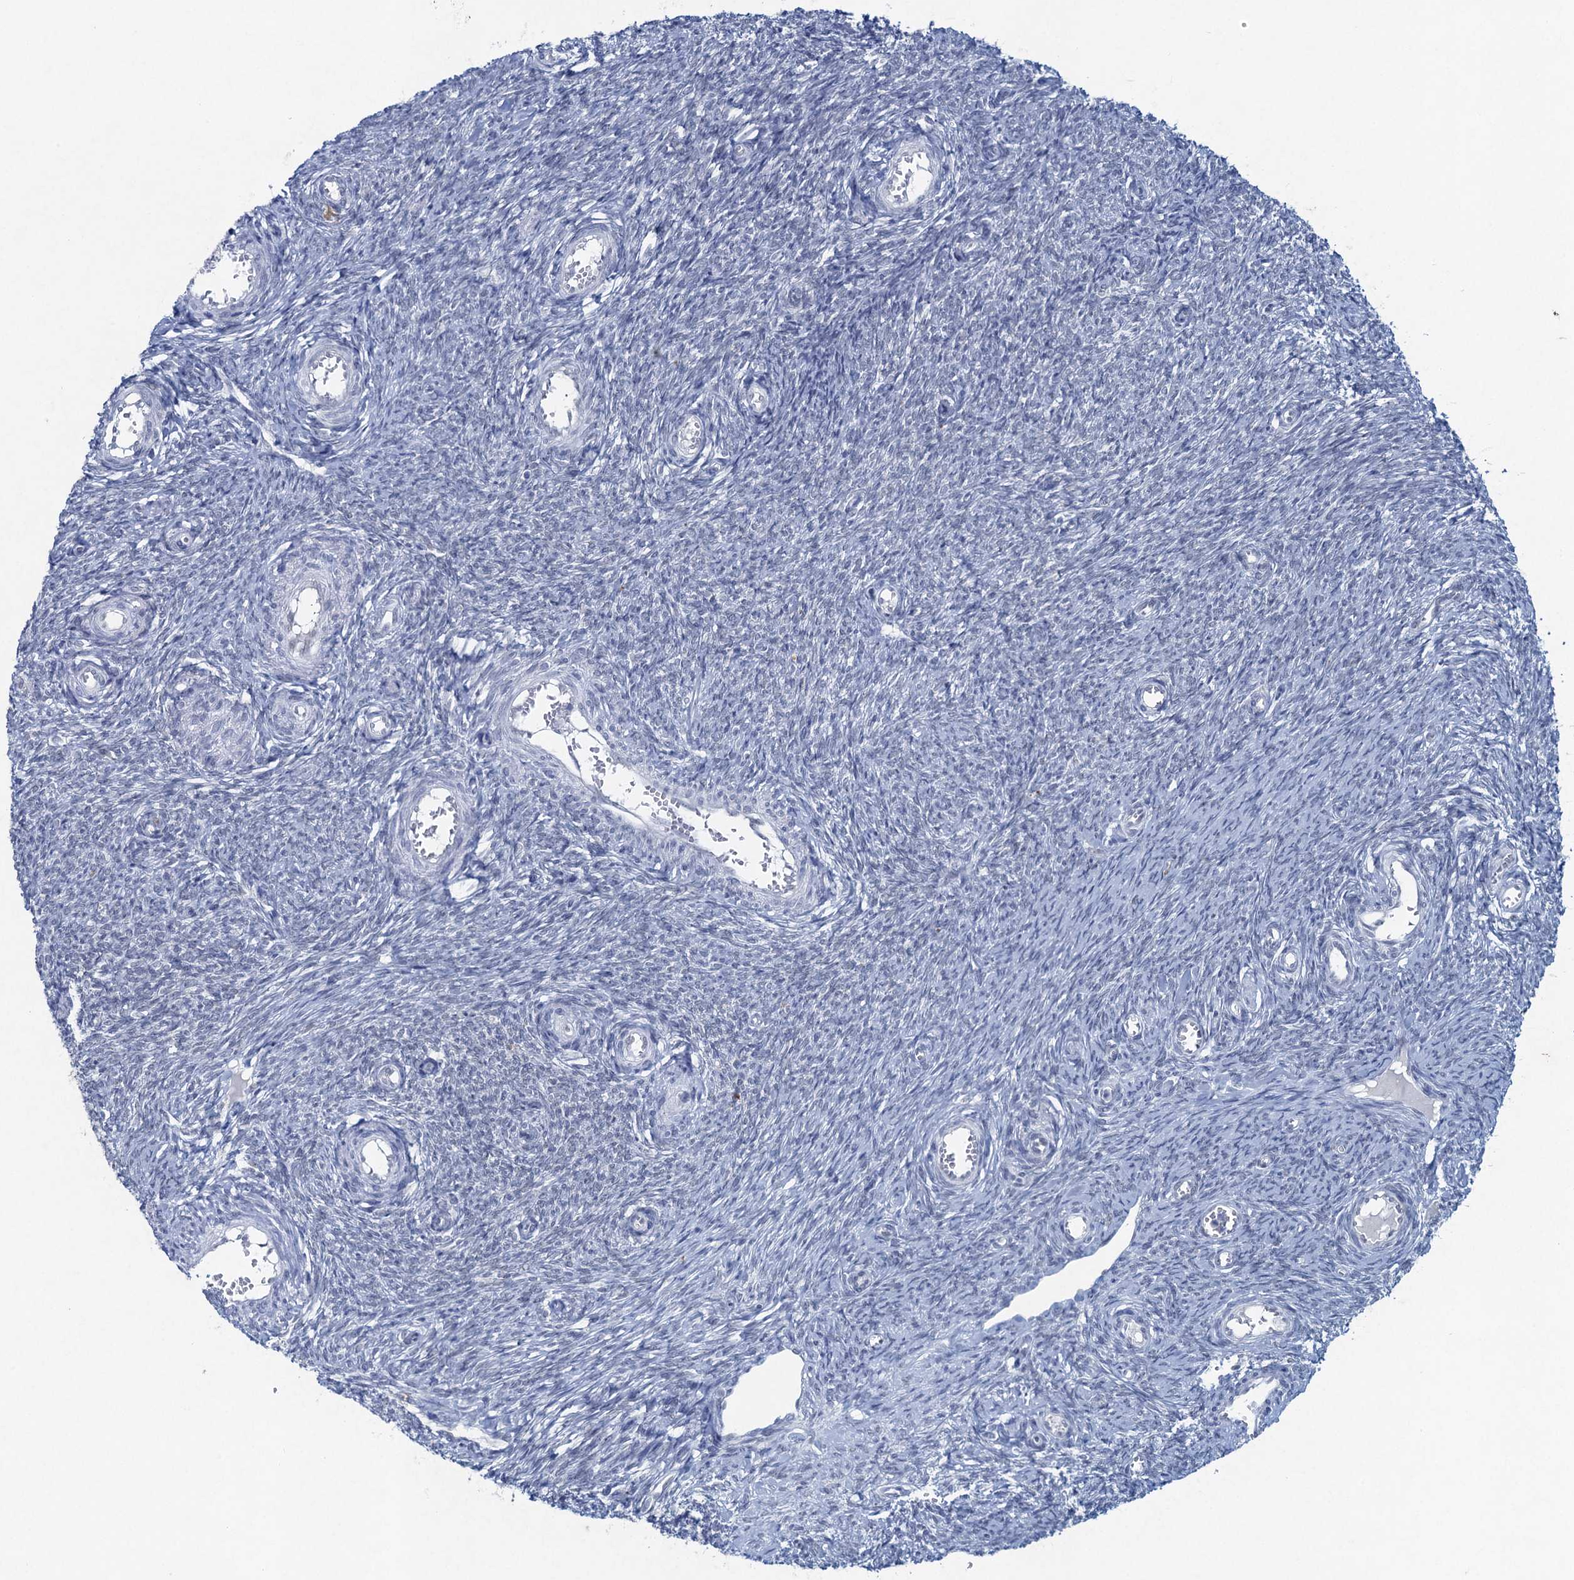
{"staining": {"intensity": "negative", "quantity": "none", "location": "none"}, "tissue": "ovary", "cell_type": "Ovarian stroma cells", "image_type": "normal", "snomed": [{"axis": "morphology", "description": "Normal tissue, NOS"}, {"axis": "topography", "description": "Ovary"}], "caption": "High power microscopy histopathology image of an immunohistochemistry (IHC) photomicrograph of benign ovary, revealing no significant positivity in ovarian stroma cells. (DAB immunohistochemistry (IHC), high magnification).", "gene": "ENSG00000230707", "patient": {"sex": "female", "age": 44}}